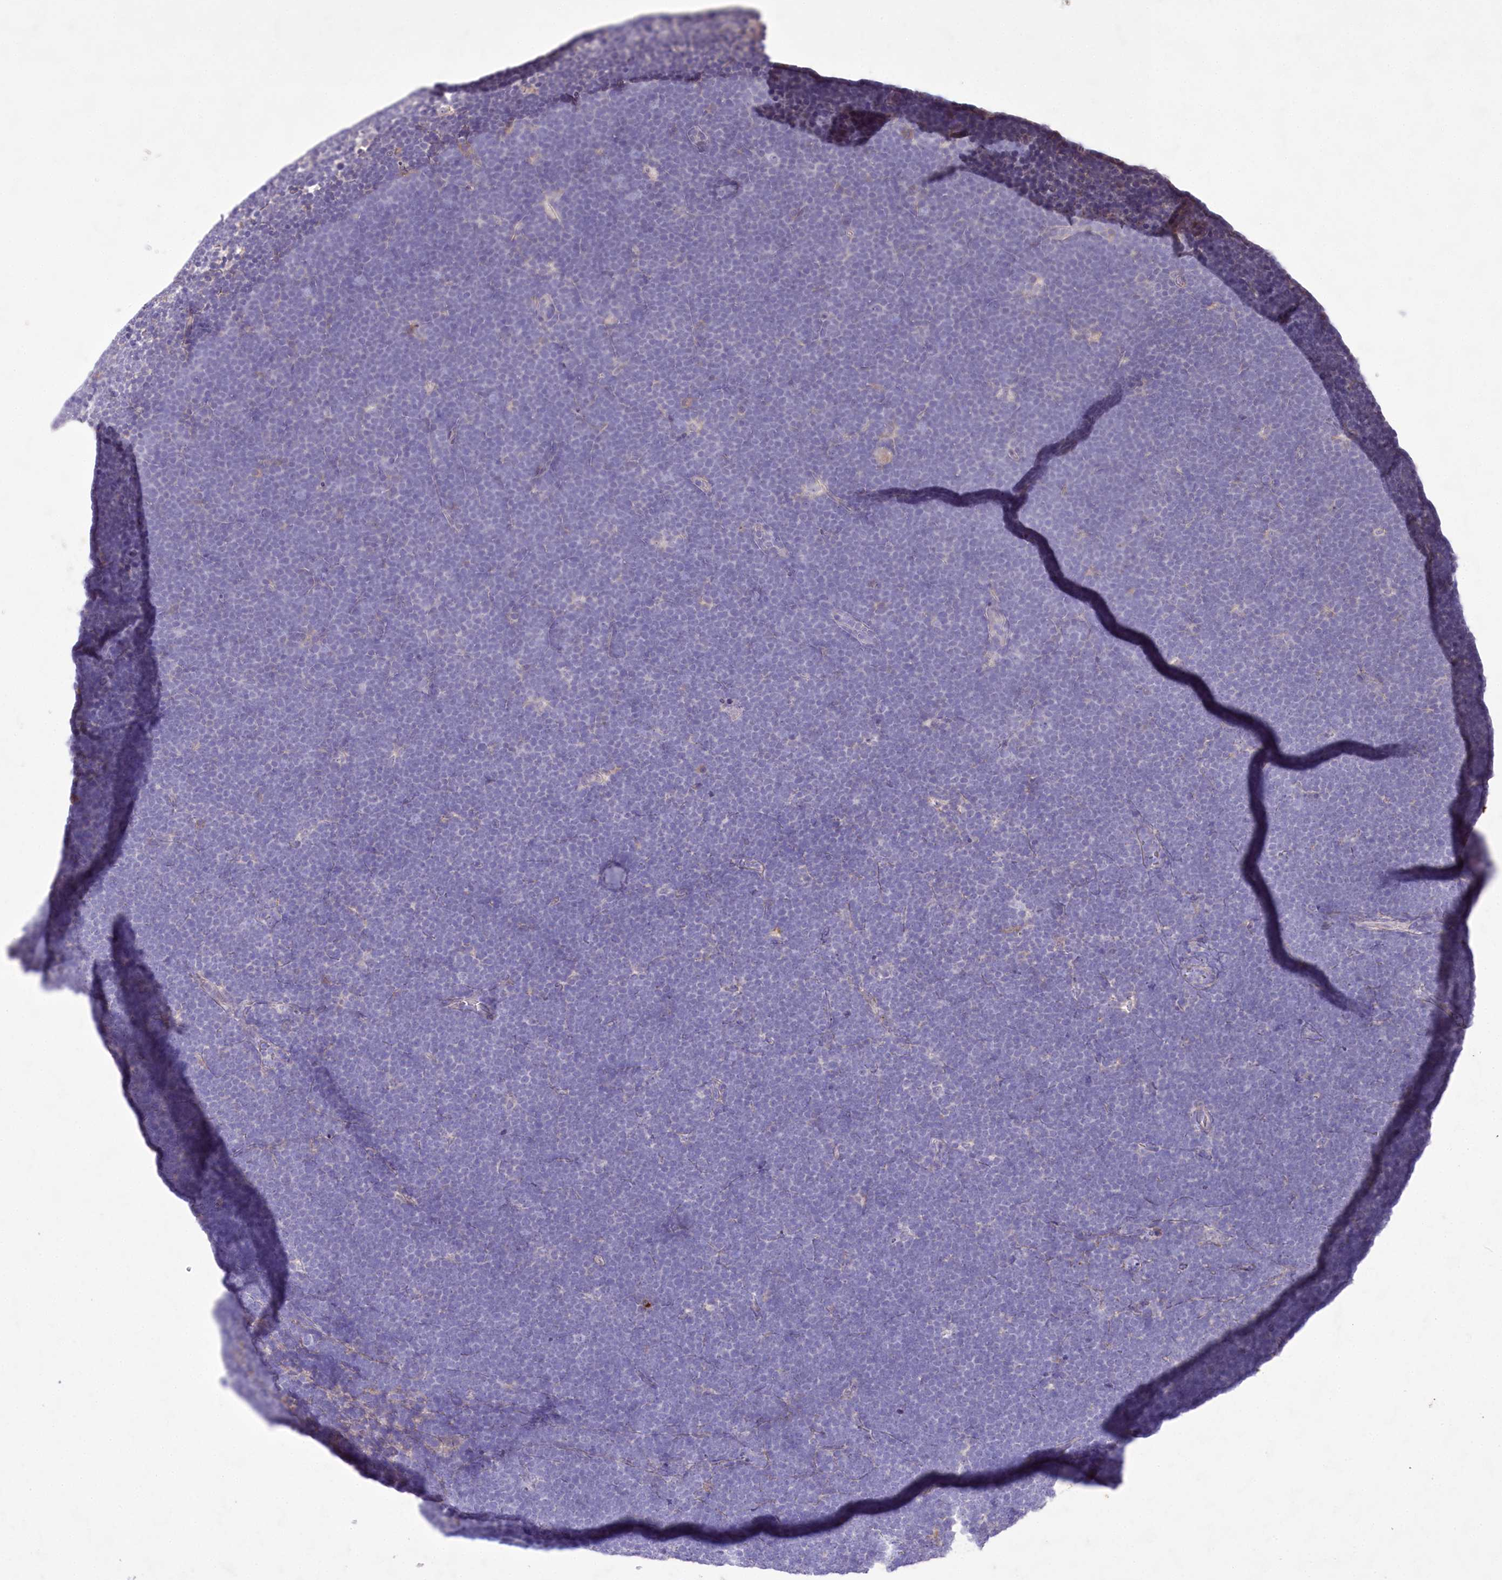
{"staining": {"intensity": "negative", "quantity": "none", "location": "none"}, "tissue": "lymphoma", "cell_type": "Tumor cells", "image_type": "cancer", "snomed": [{"axis": "morphology", "description": "Malignant lymphoma, non-Hodgkin's type, High grade"}, {"axis": "topography", "description": "Lymph node"}], "caption": "This micrograph is of high-grade malignant lymphoma, non-Hodgkin's type stained with IHC to label a protein in brown with the nuclei are counter-stained blue. There is no staining in tumor cells.", "gene": "ENPP1", "patient": {"sex": "male", "age": 13}}